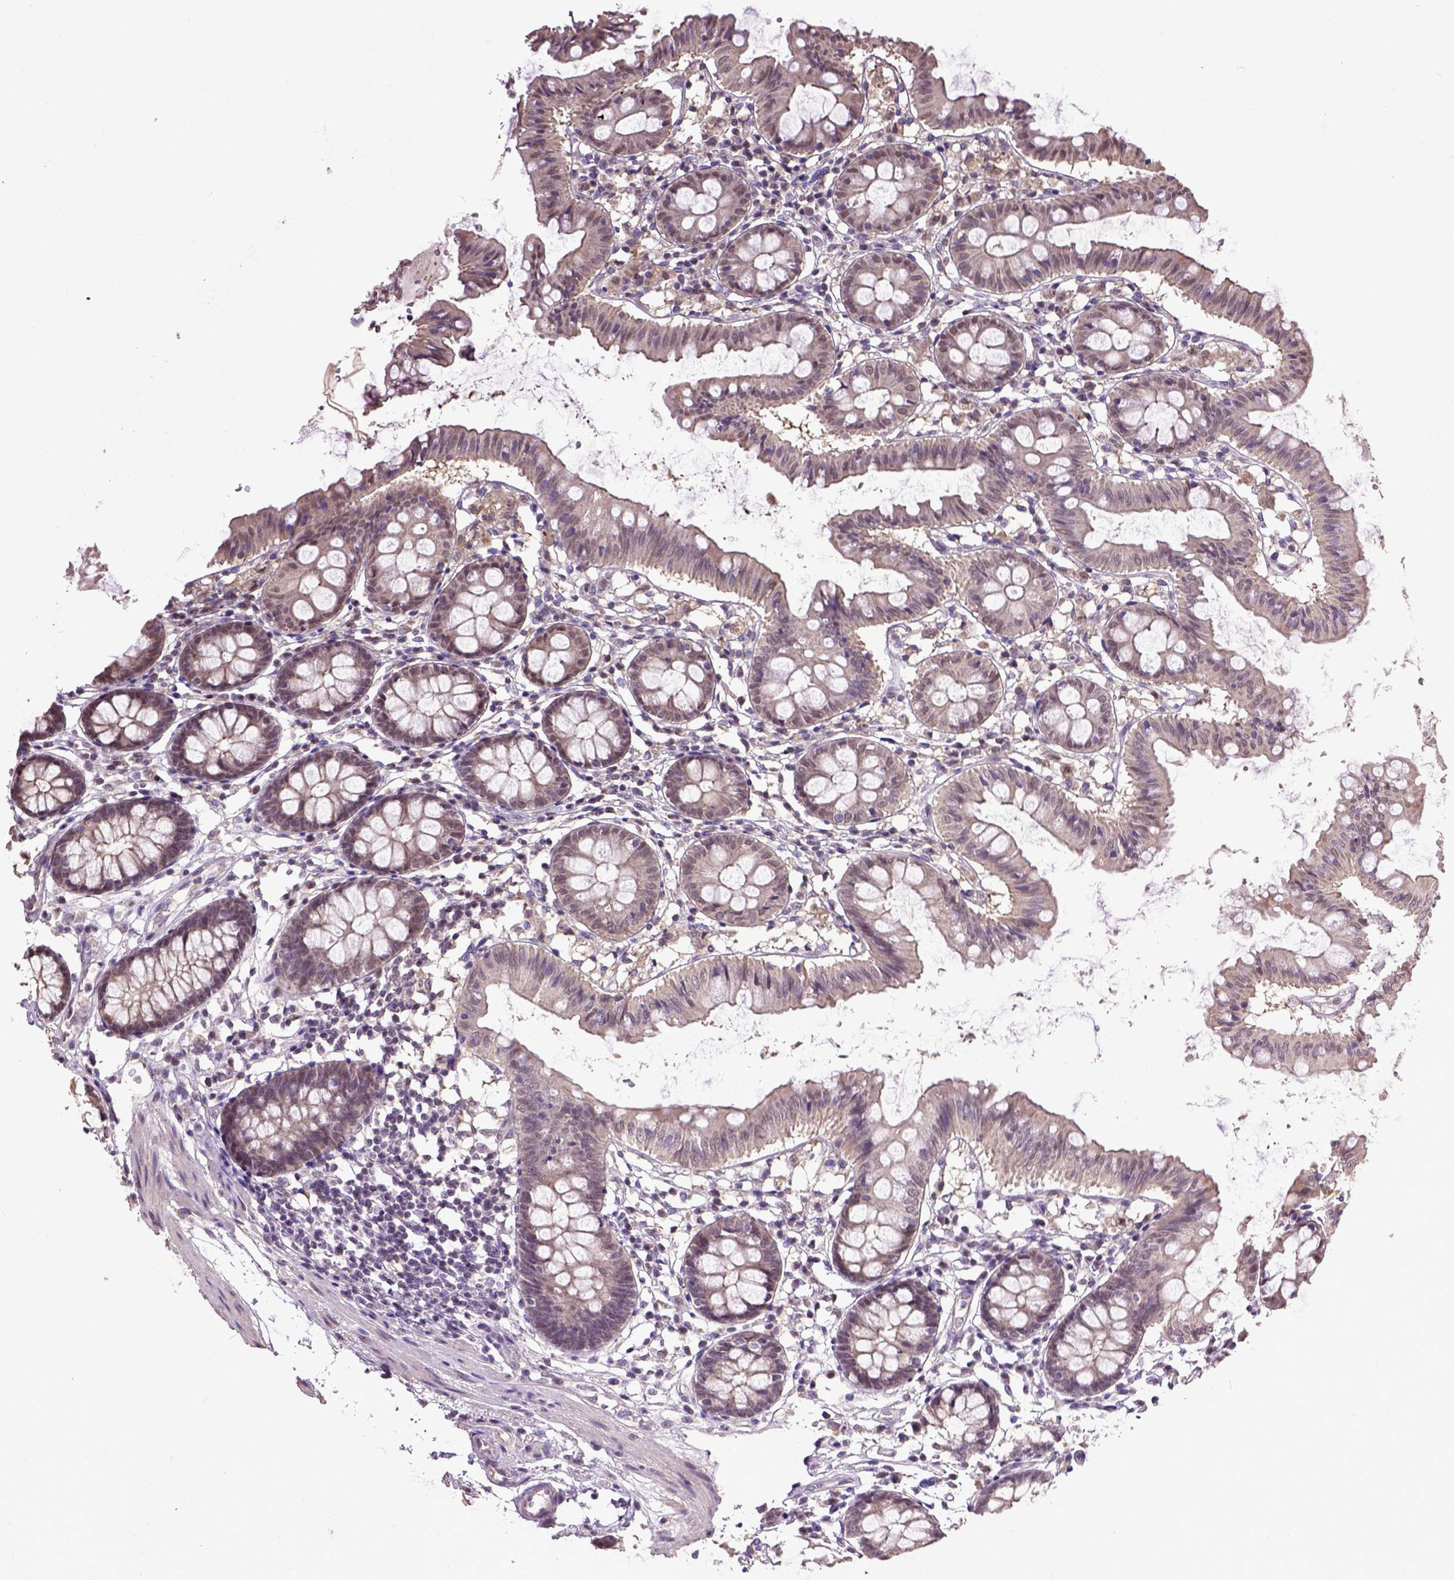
{"staining": {"intensity": "negative", "quantity": "none", "location": "none"}, "tissue": "colon", "cell_type": "Endothelial cells", "image_type": "normal", "snomed": [{"axis": "morphology", "description": "Normal tissue, NOS"}, {"axis": "topography", "description": "Colon"}], "caption": "Photomicrograph shows no protein staining in endothelial cells of benign colon.", "gene": "UBA3", "patient": {"sex": "female", "age": 84}}